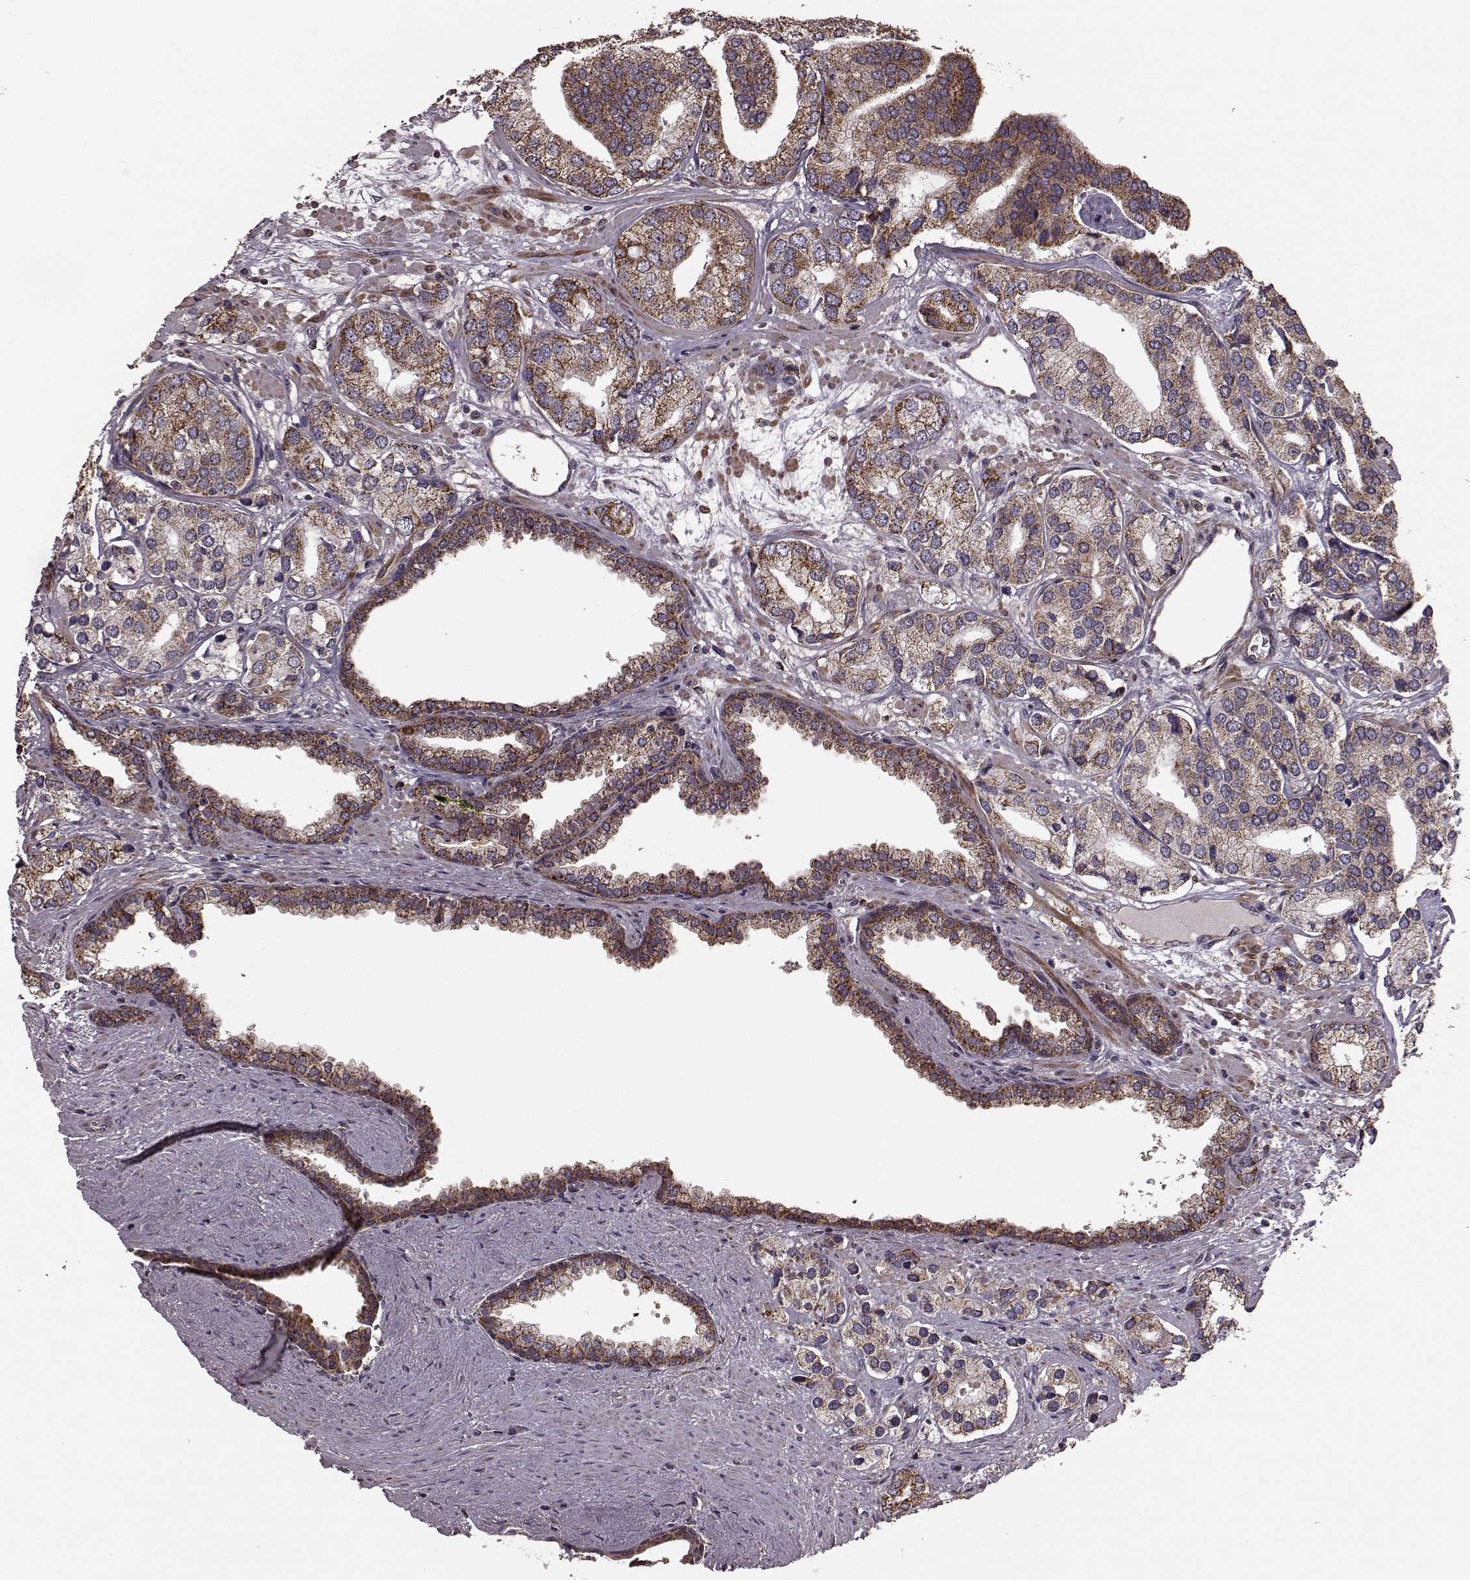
{"staining": {"intensity": "strong", "quantity": ">75%", "location": "cytoplasmic/membranous"}, "tissue": "prostate cancer", "cell_type": "Tumor cells", "image_type": "cancer", "snomed": [{"axis": "morphology", "description": "Adenocarcinoma, High grade"}, {"axis": "topography", "description": "Prostate"}], "caption": "Protein expression analysis of prostate cancer (adenocarcinoma (high-grade)) shows strong cytoplasmic/membranous staining in approximately >75% of tumor cells.", "gene": "PUDP", "patient": {"sex": "male", "age": 58}}